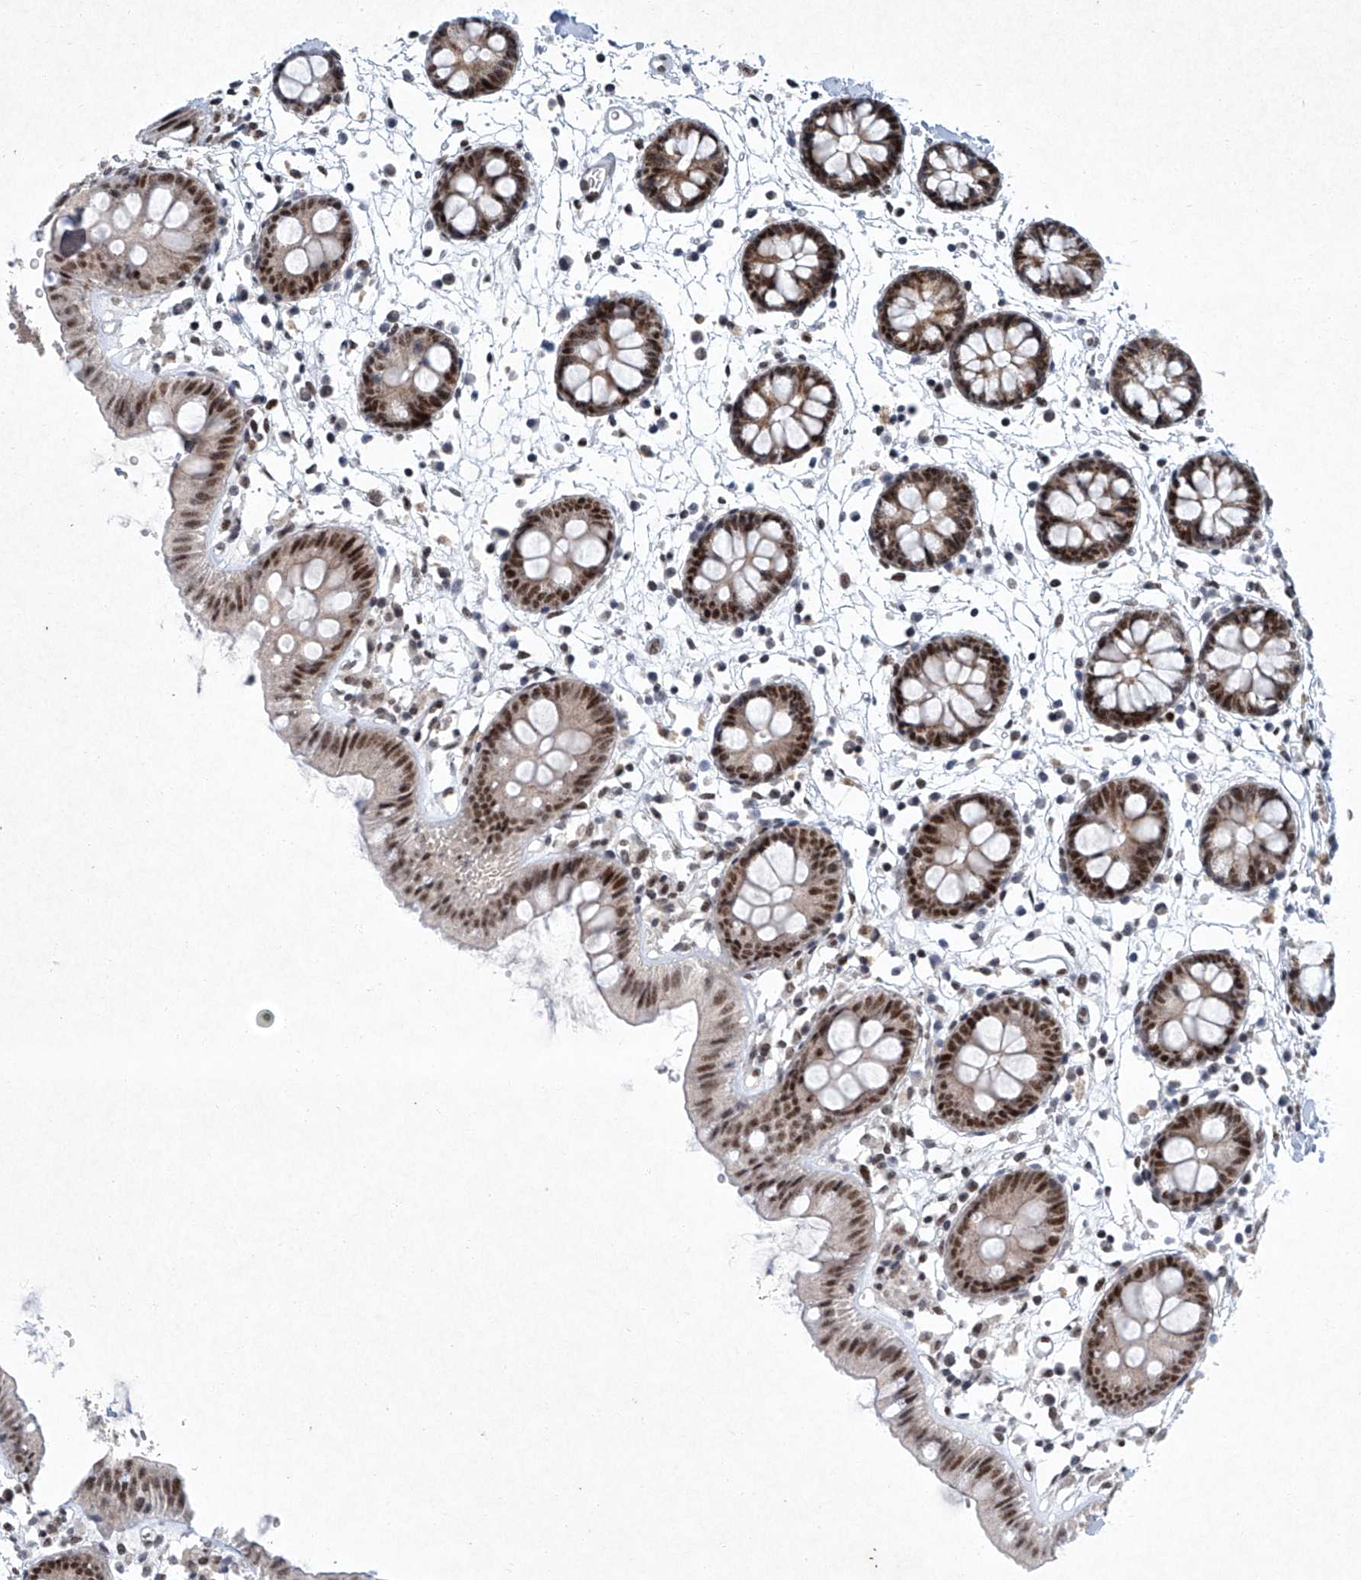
{"staining": {"intensity": "moderate", "quantity": ">75%", "location": "nuclear"}, "tissue": "colon", "cell_type": "Endothelial cells", "image_type": "normal", "snomed": [{"axis": "morphology", "description": "Normal tissue, NOS"}, {"axis": "topography", "description": "Colon"}], "caption": "Human colon stained with a brown dye exhibits moderate nuclear positive expression in about >75% of endothelial cells.", "gene": "TFDP1", "patient": {"sex": "male", "age": 56}}